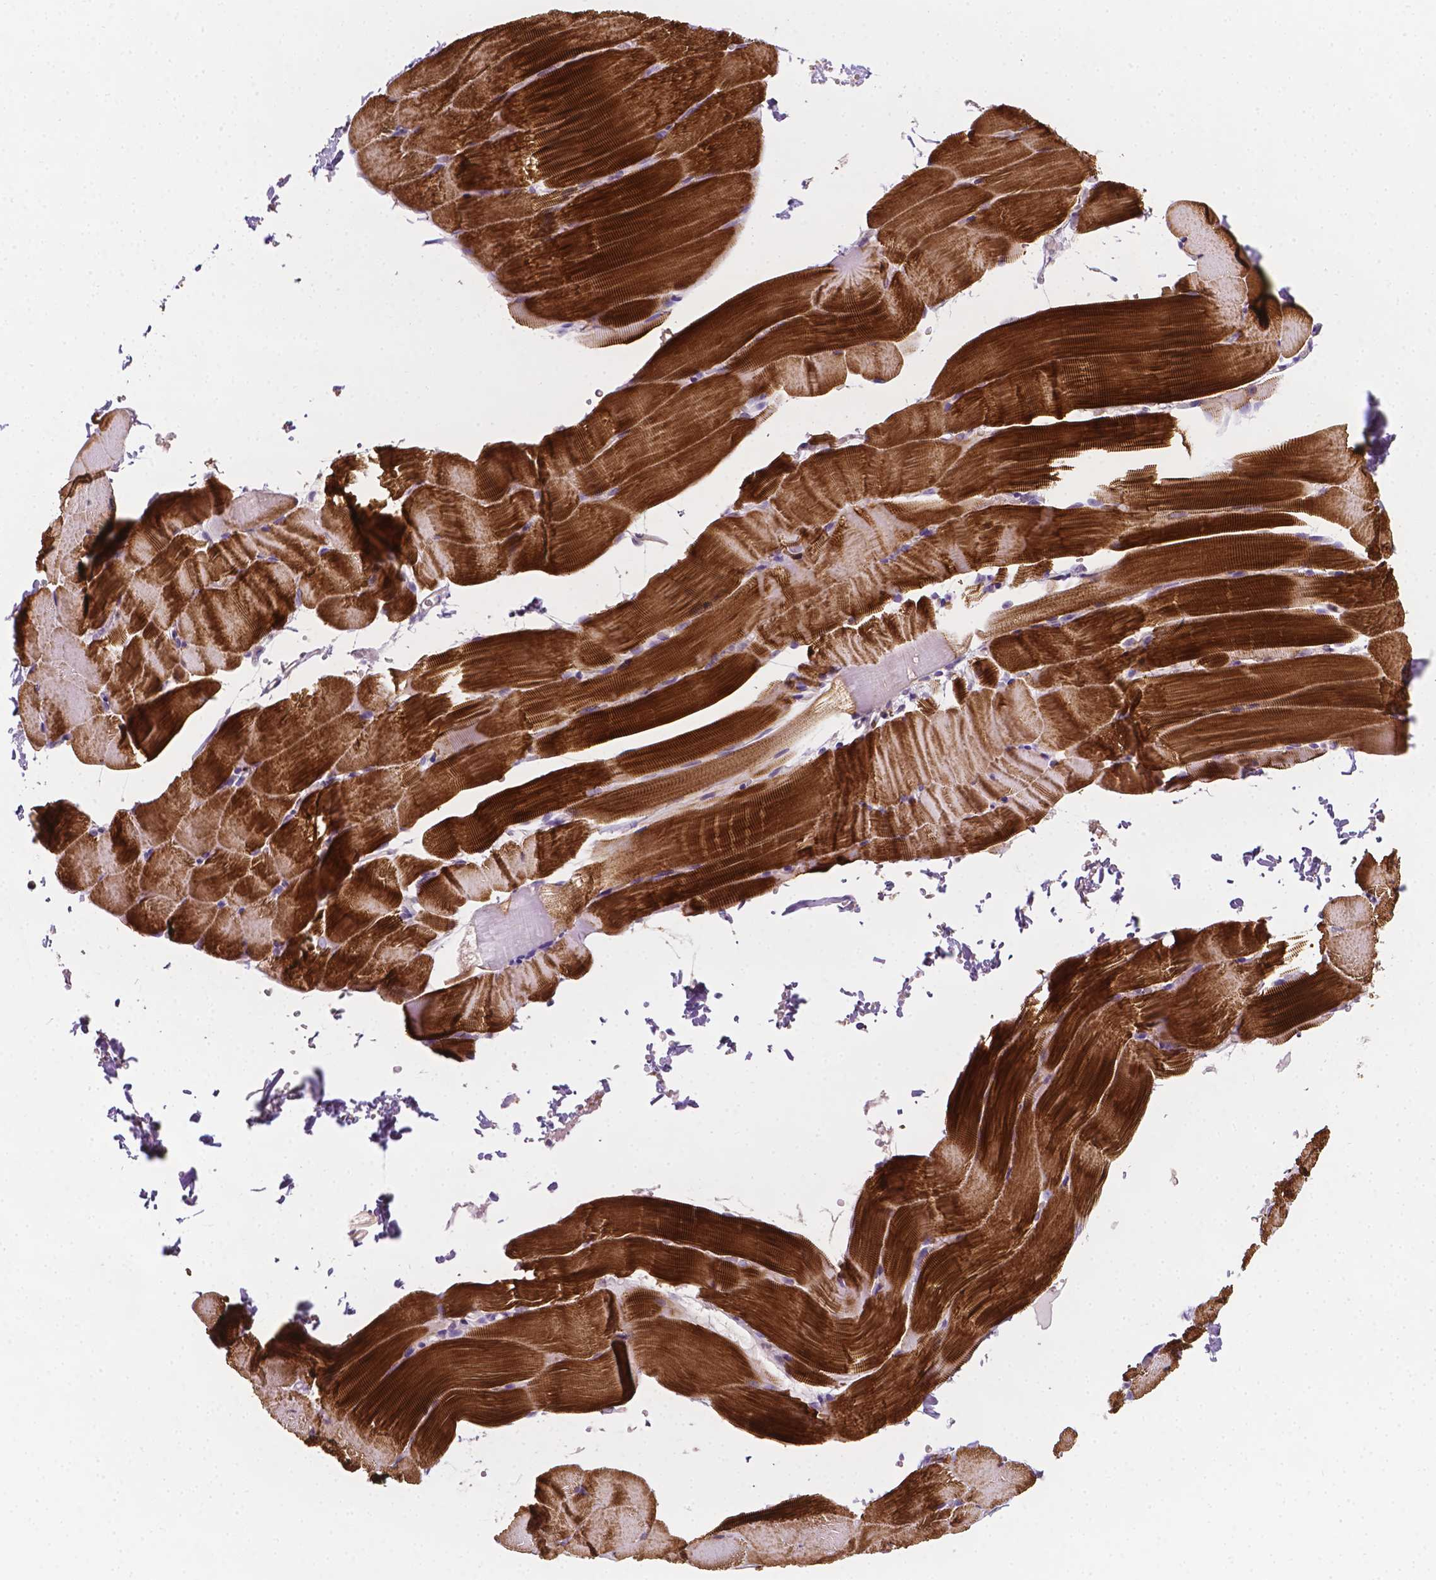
{"staining": {"intensity": "strong", "quantity": ">75%", "location": "cytoplasmic/membranous"}, "tissue": "skeletal muscle", "cell_type": "Myocytes", "image_type": "normal", "snomed": [{"axis": "morphology", "description": "Normal tissue, NOS"}, {"axis": "topography", "description": "Skeletal muscle"}], "caption": "Immunohistochemical staining of unremarkable skeletal muscle displays strong cytoplasmic/membranous protein expression in about >75% of myocytes.", "gene": "EGFR", "patient": {"sex": "female", "age": 37}}